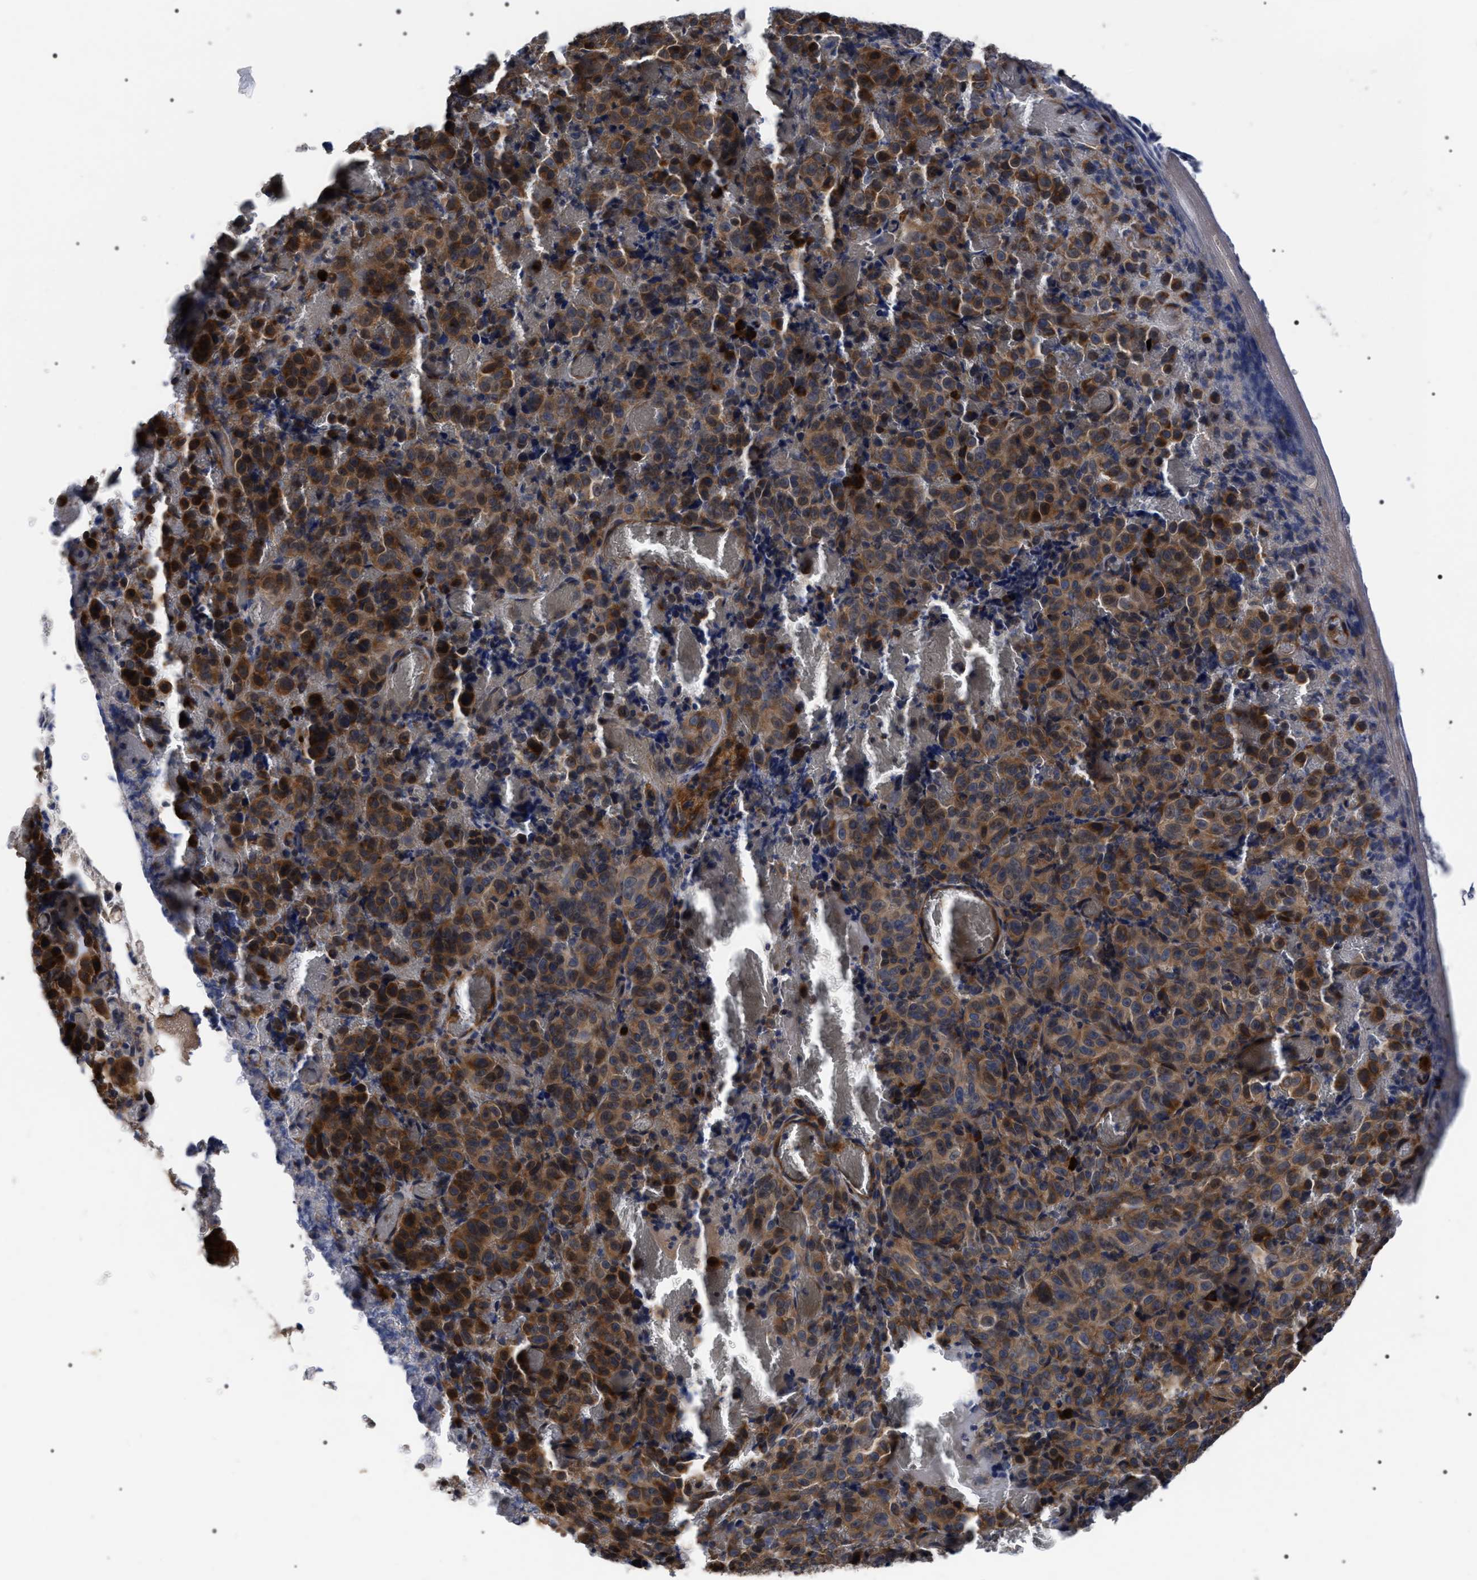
{"staining": {"intensity": "moderate", "quantity": ">75%", "location": "cytoplasmic/membranous"}, "tissue": "melanoma", "cell_type": "Tumor cells", "image_type": "cancer", "snomed": [{"axis": "morphology", "description": "Malignant melanoma, NOS"}, {"axis": "topography", "description": "Rectum"}], "caption": "Melanoma stained with DAB (3,3'-diaminobenzidine) immunohistochemistry (IHC) demonstrates medium levels of moderate cytoplasmic/membranous expression in approximately >75% of tumor cells.", "gene": "MIS18A", "patient": {"sex": "female", "age": 81}}